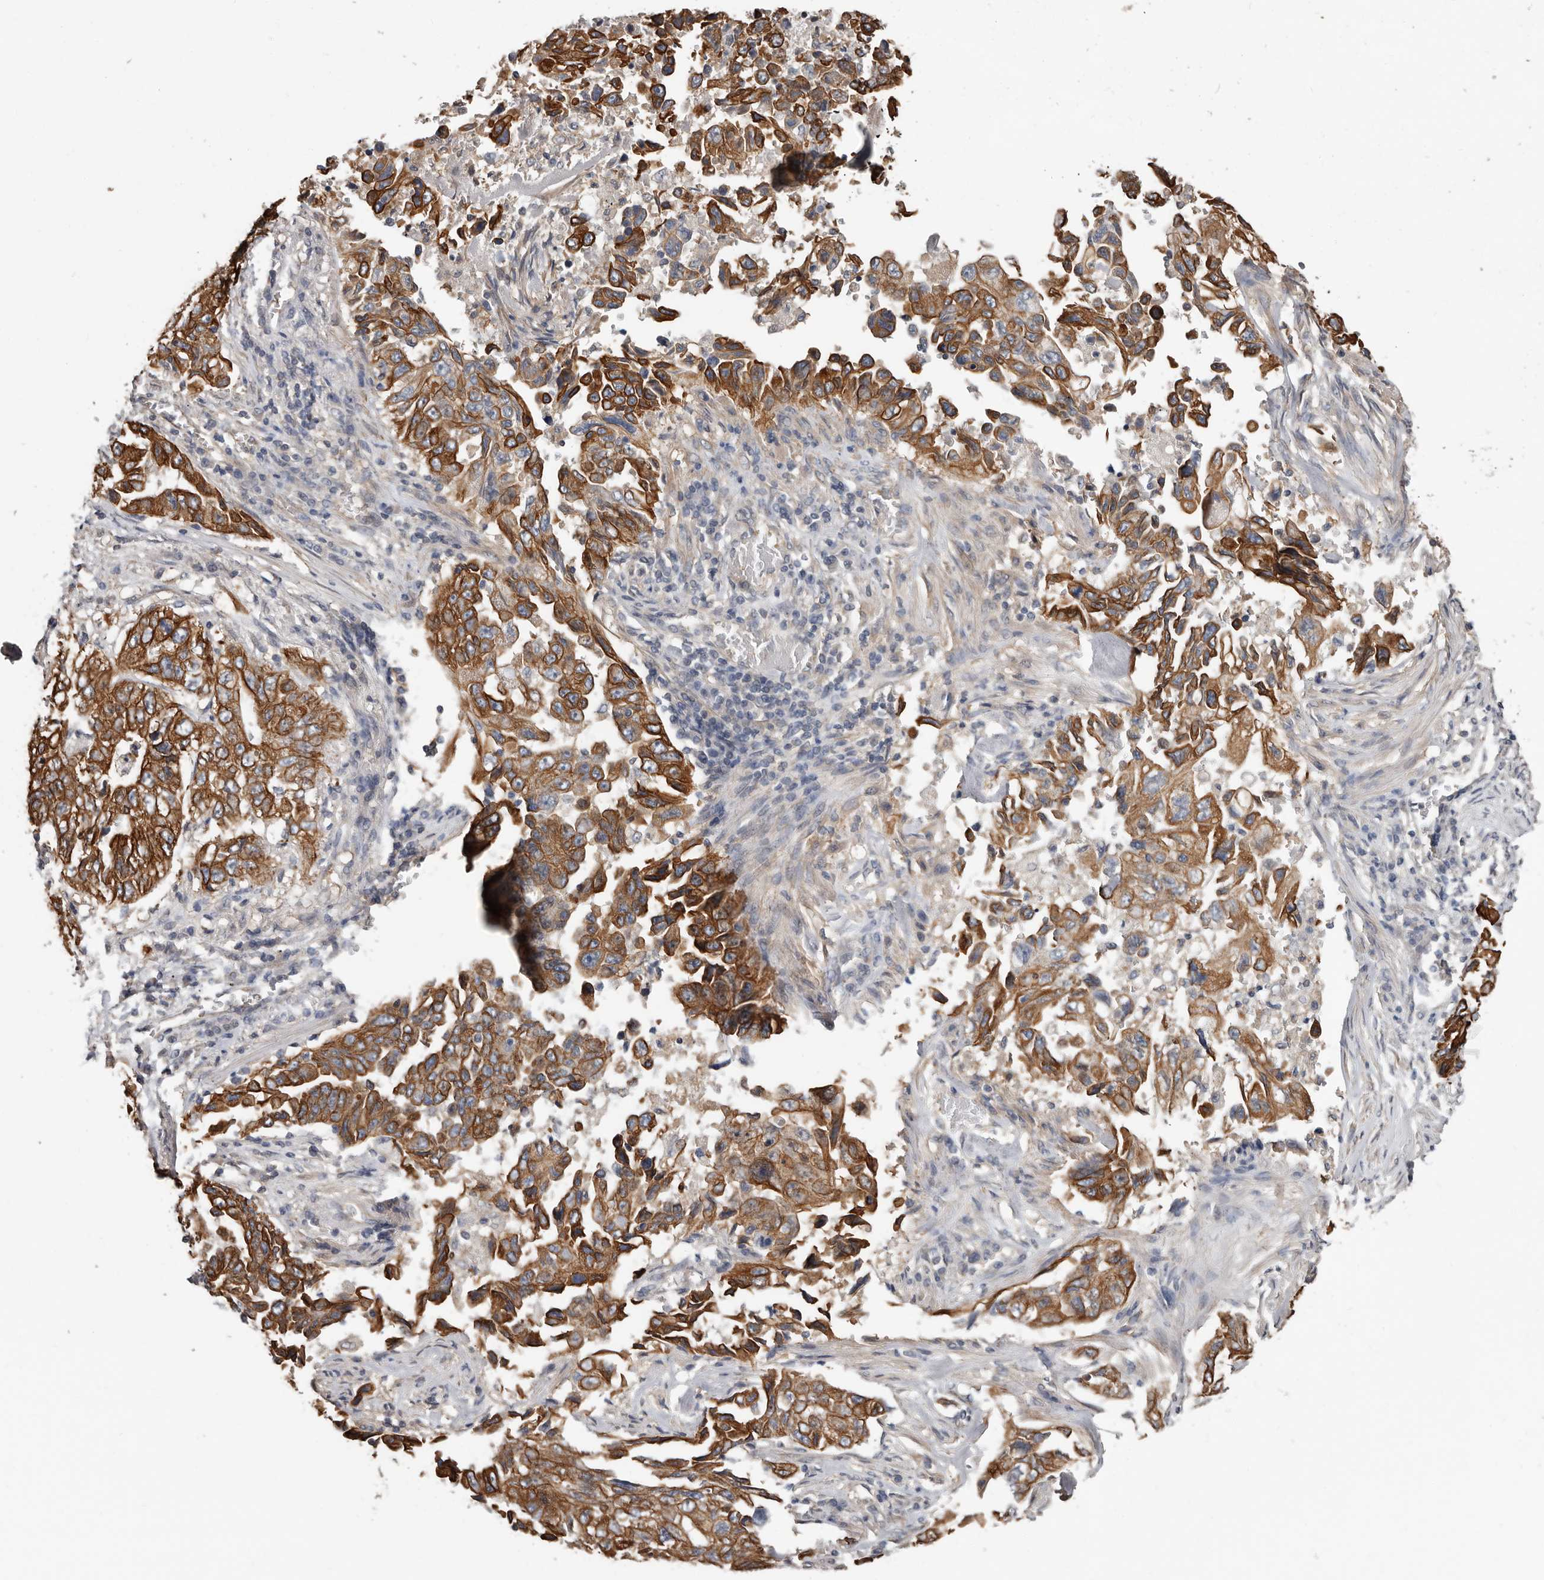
{"staining": {"intensity": "moderate", "quantity": ">75%", "location": "cytoplasmic/membranous"}, "tissue": "lung cancer", "cell_type": "Tumor cells", "image_type": "cancer", "snomed": [{"axis": "morphology", "description": "Adenocarcinoma, NOS"}, {"axis": "topography", "description": "Lung"}], "caption": "Brown immunohistochemical staining in lung adenocarcinoma reveals moderate cytoplasmic/membranous expression in approximately >75% of tumor cells. (DAB (3,3'-diaminobenzidine) IHC, brown staining for protein, blue staining for nuclei).", "gene": "MRPL18", "patient": {"sex": "female", "age": 51}}